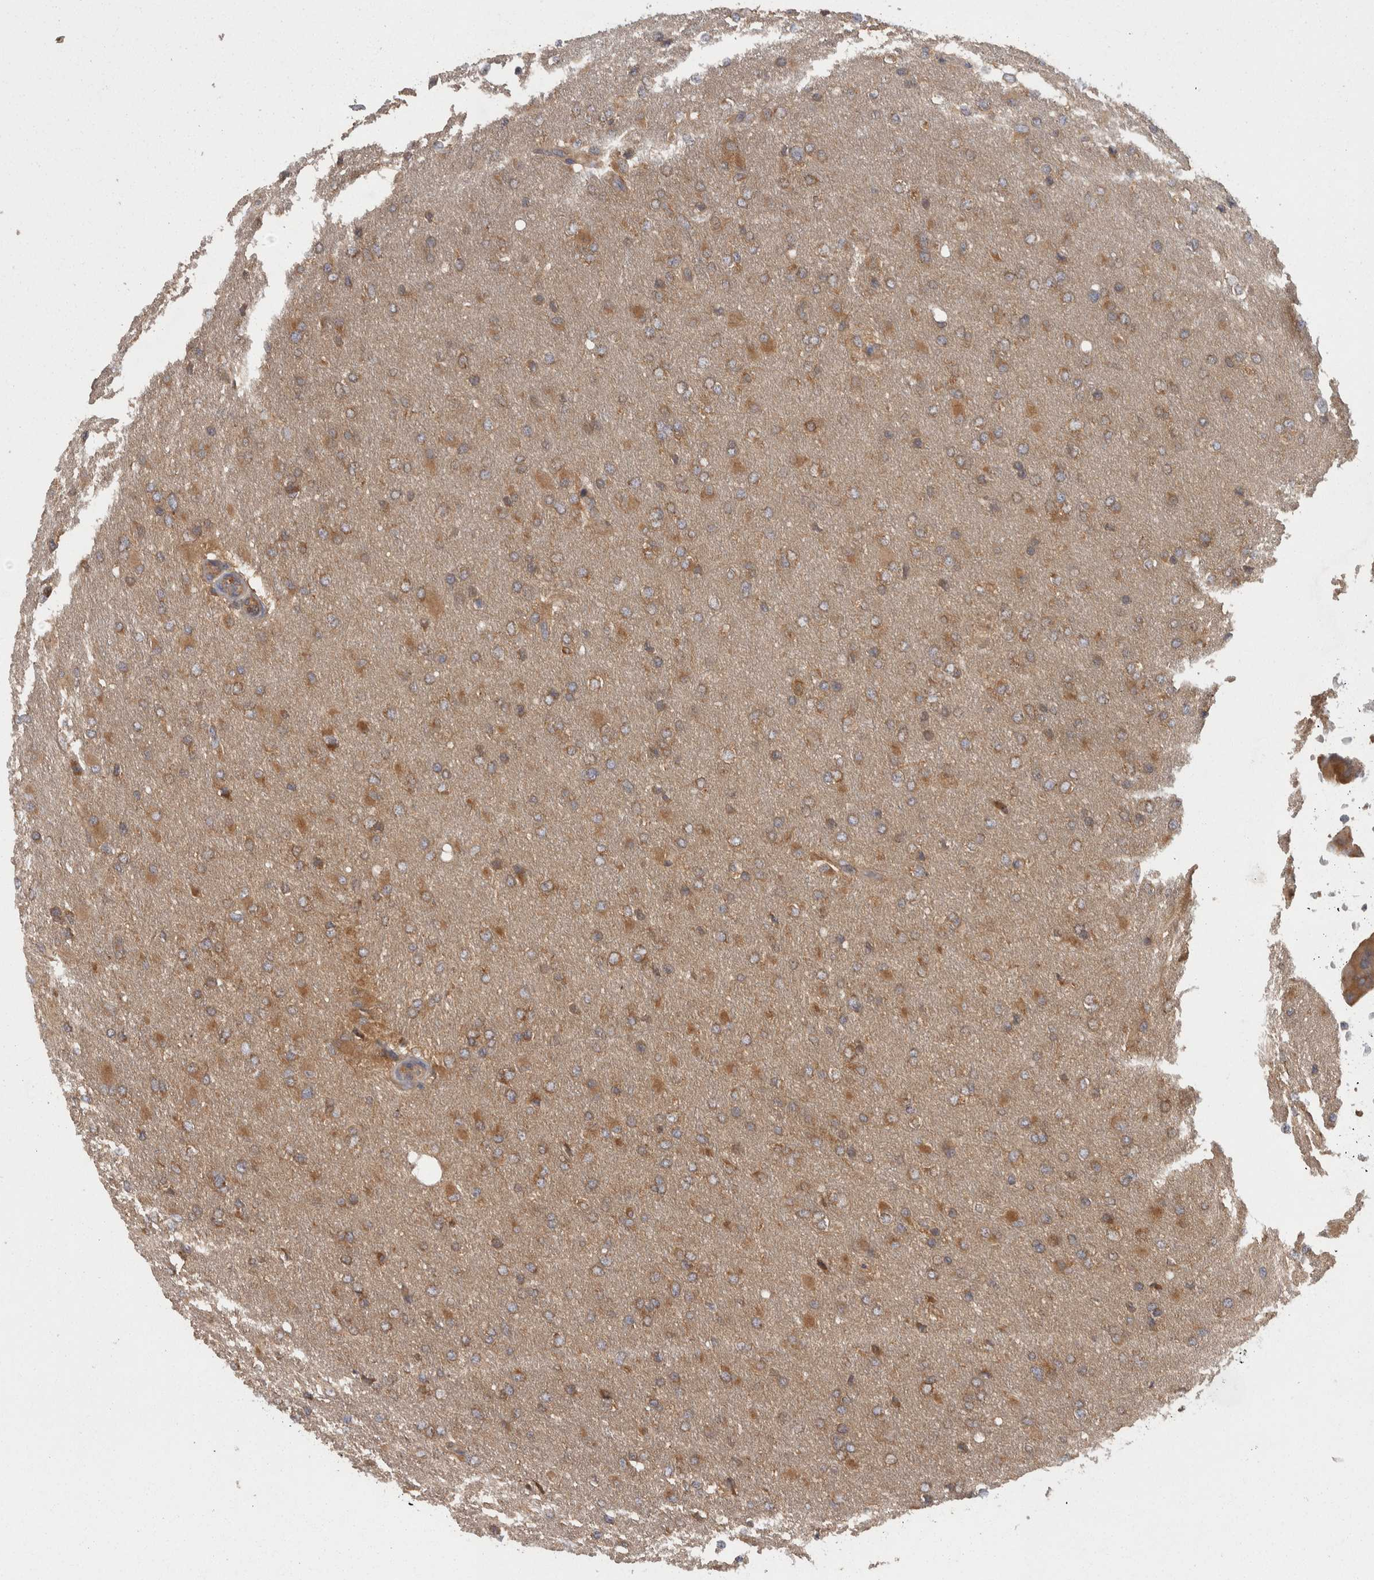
{"staining": {"intensity": "moderate", "quantity": ">75%", "location": "cytoplasmic/membranous"}, "tissue": "glioma", "cell_type": "Tumor cells", "image_type": "cancer", "snomed": [{"axis": "morphology", "description": "Glioma, malignant, High grade"}, {"axis": "topography", "description": "Cerebral cortex"}], "caption": "Glioma stained with a brown dye shows moderate cytoplasmic/membranous positive staining in approximately >75% of tumor cells.", "gene": "SMCR8", "patient": {"sex": "female", "age": 36}}